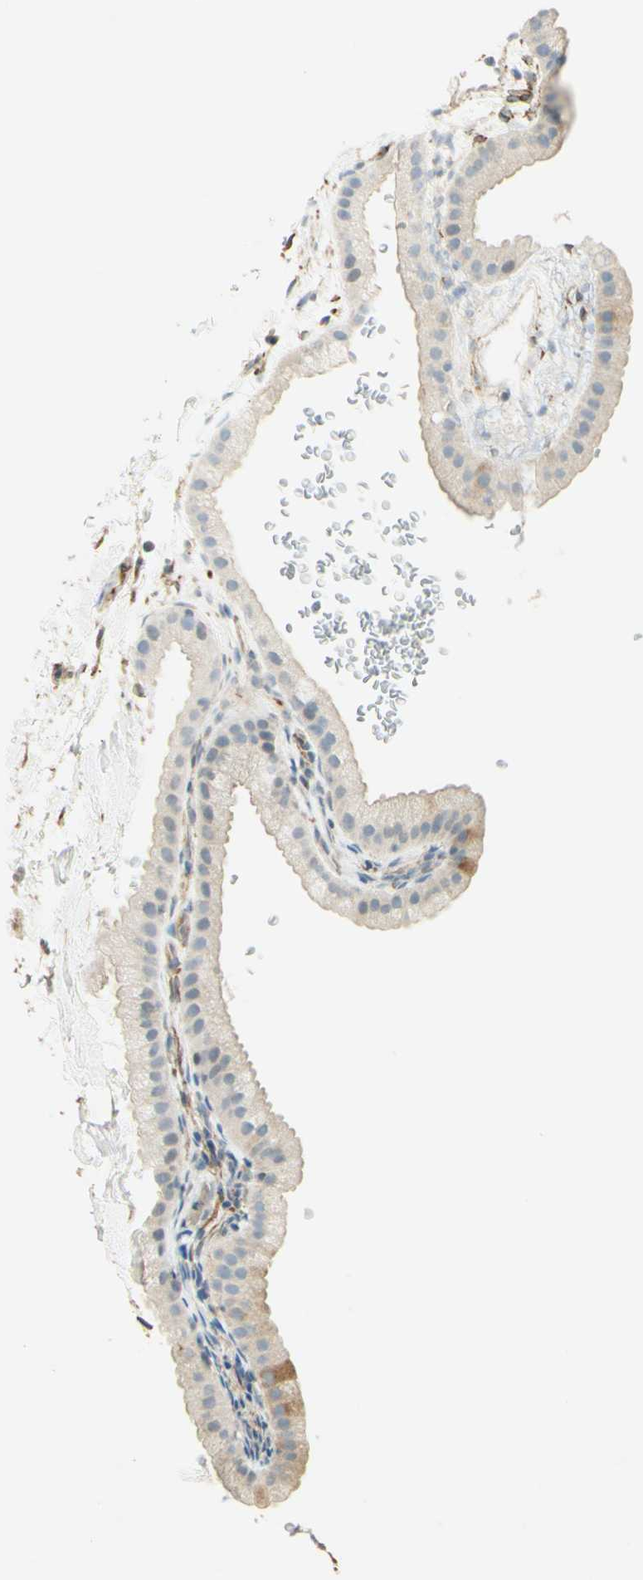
{"staining": {"intensity": "weak", "quantity": "25%-75%", "location": "cytoplasmic/membranous"}, "tissue": "gallbladder", "cell_type": "Glandular cells", "image_type": "normal", "snomed": [{"axis": "morphology", "description": "Normal tissue, NOS"}, {"axis": "topography", "description": "Gallbladder"}], "caption": "Benign gallbladder reveals weak cytoplasmic/membranous positivity in approximately 25%-75% of glandular cells, visualized by immunohistochemistry.", "gene": "MAP1B", "patient": {"sex": "female", "age": 64}}